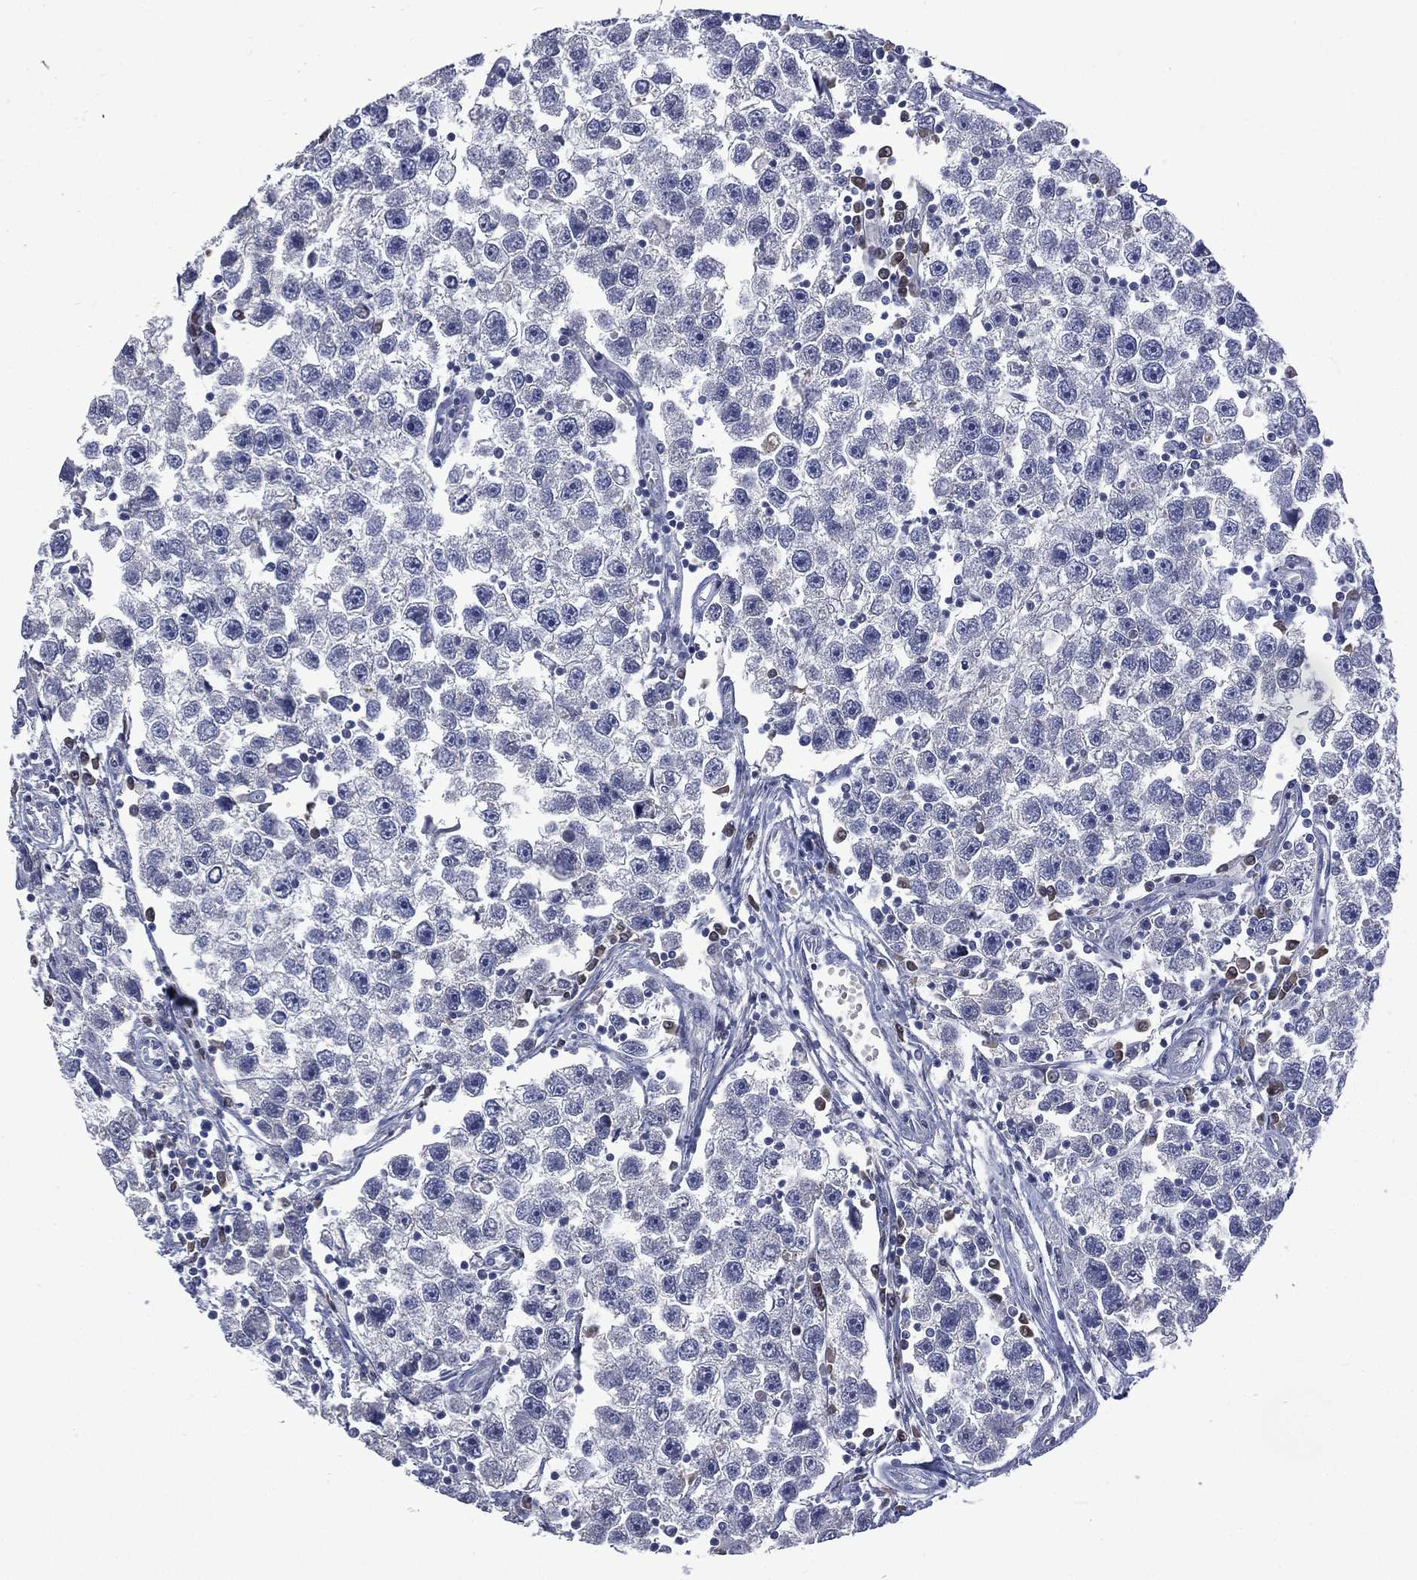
{"staining": {"intensity": "negative", "quantity": "none", "location": "none"}, "tissue": "testis cancer", "cell_type": "Tumor cells", "image_type": "cancer", "snomed": [{"axis": "morphology", "description": "Seminoma, NOS"}, {"axis": "topography", "description": "Testis"}], "caption": "There is no significant positivity in tumor cells of testis cancer.", "gene": "CA12", "patient": {"sex": "male", "age": 30}}